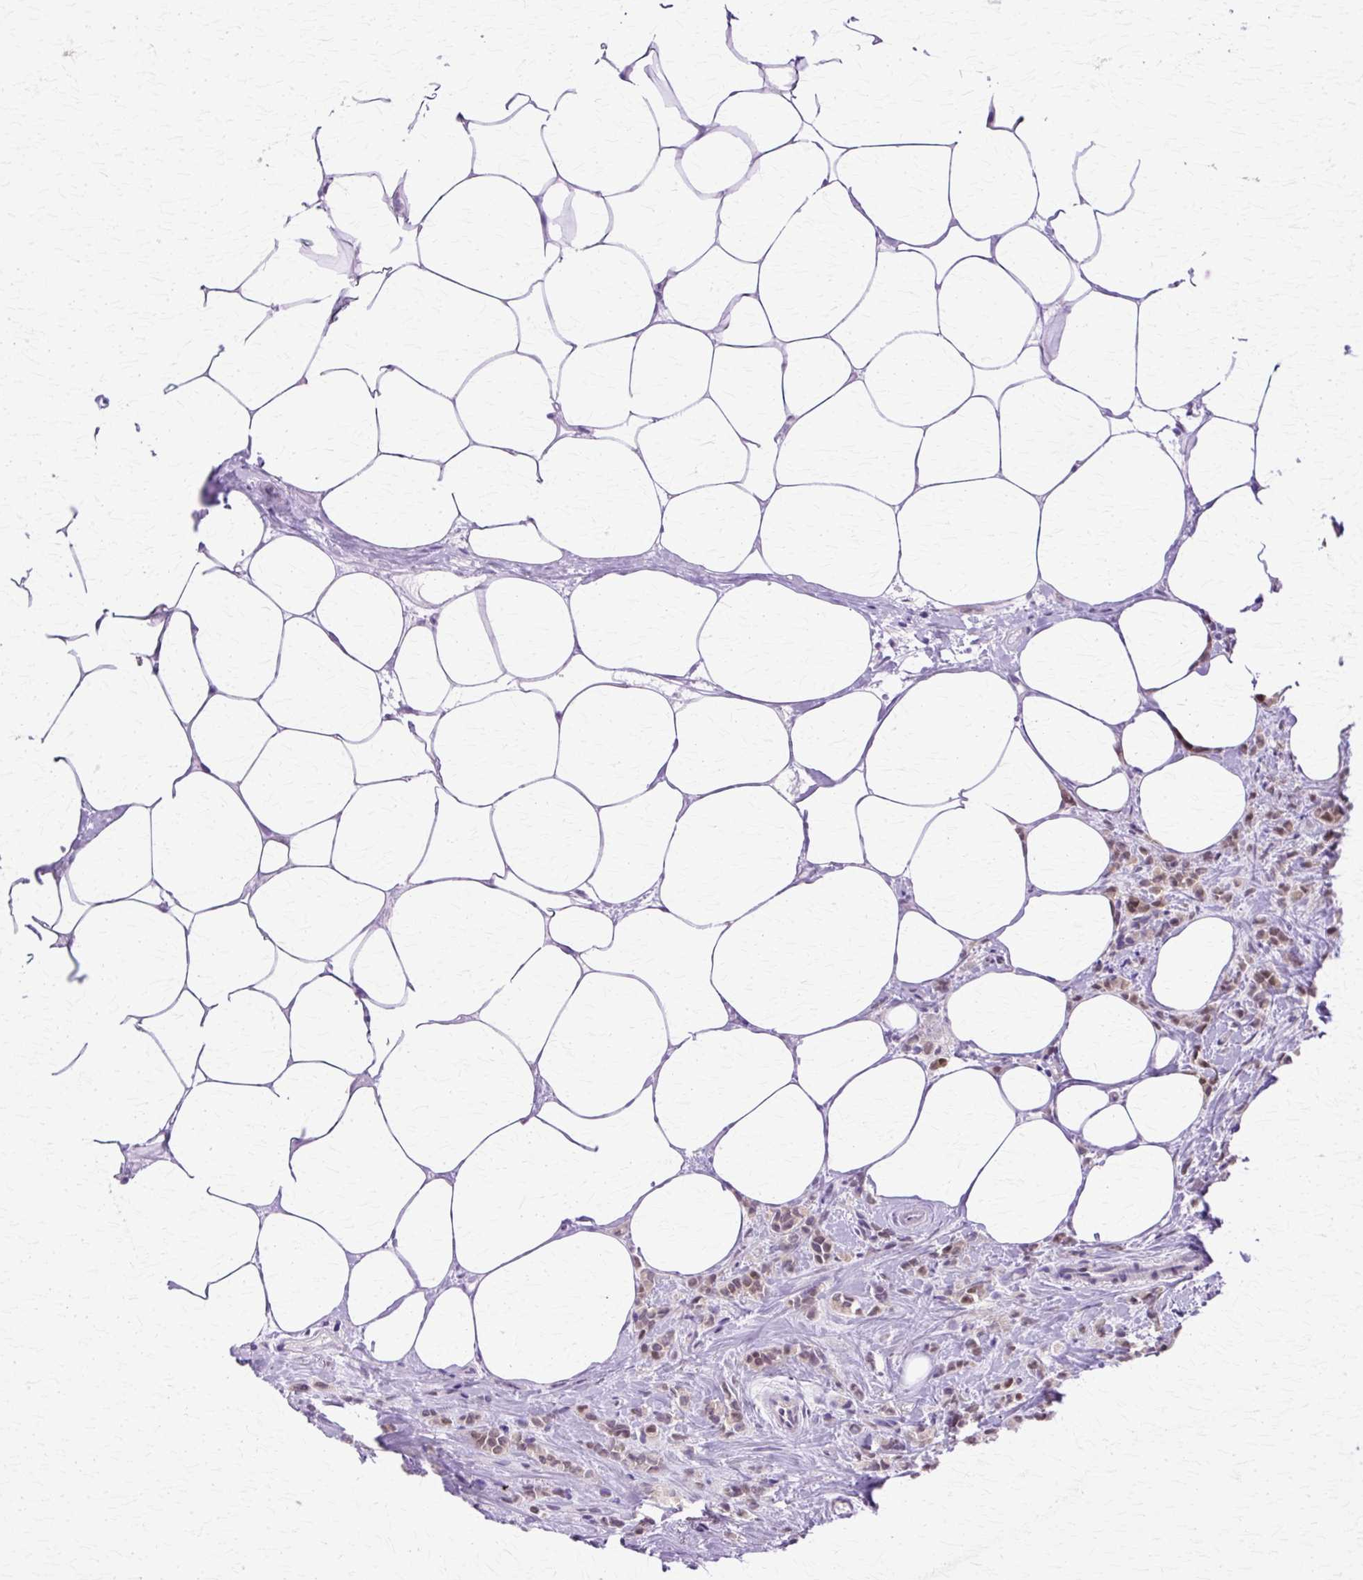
{"staining": {"intensity": "moderate", "quantity": "25%-75%", "location": "nuclear"}, "tissue": "breast cancer", "cell_type": "Tumor cells", "image_type": "cancer", "snomed": [{"axis": "morphology", "description": "Lobular carcinoma"}, {"axis": "topography", "description": "Breast"}], "caption": "Approximately 25%-75% of tumor cells in breast cancer (lobular carcinoma) reveal moderate nuclear protein positivity as visualized by brown immunohistochemical staining.", "gene": "HSPA8", "patient": {"sex": "female", "age": 84}}